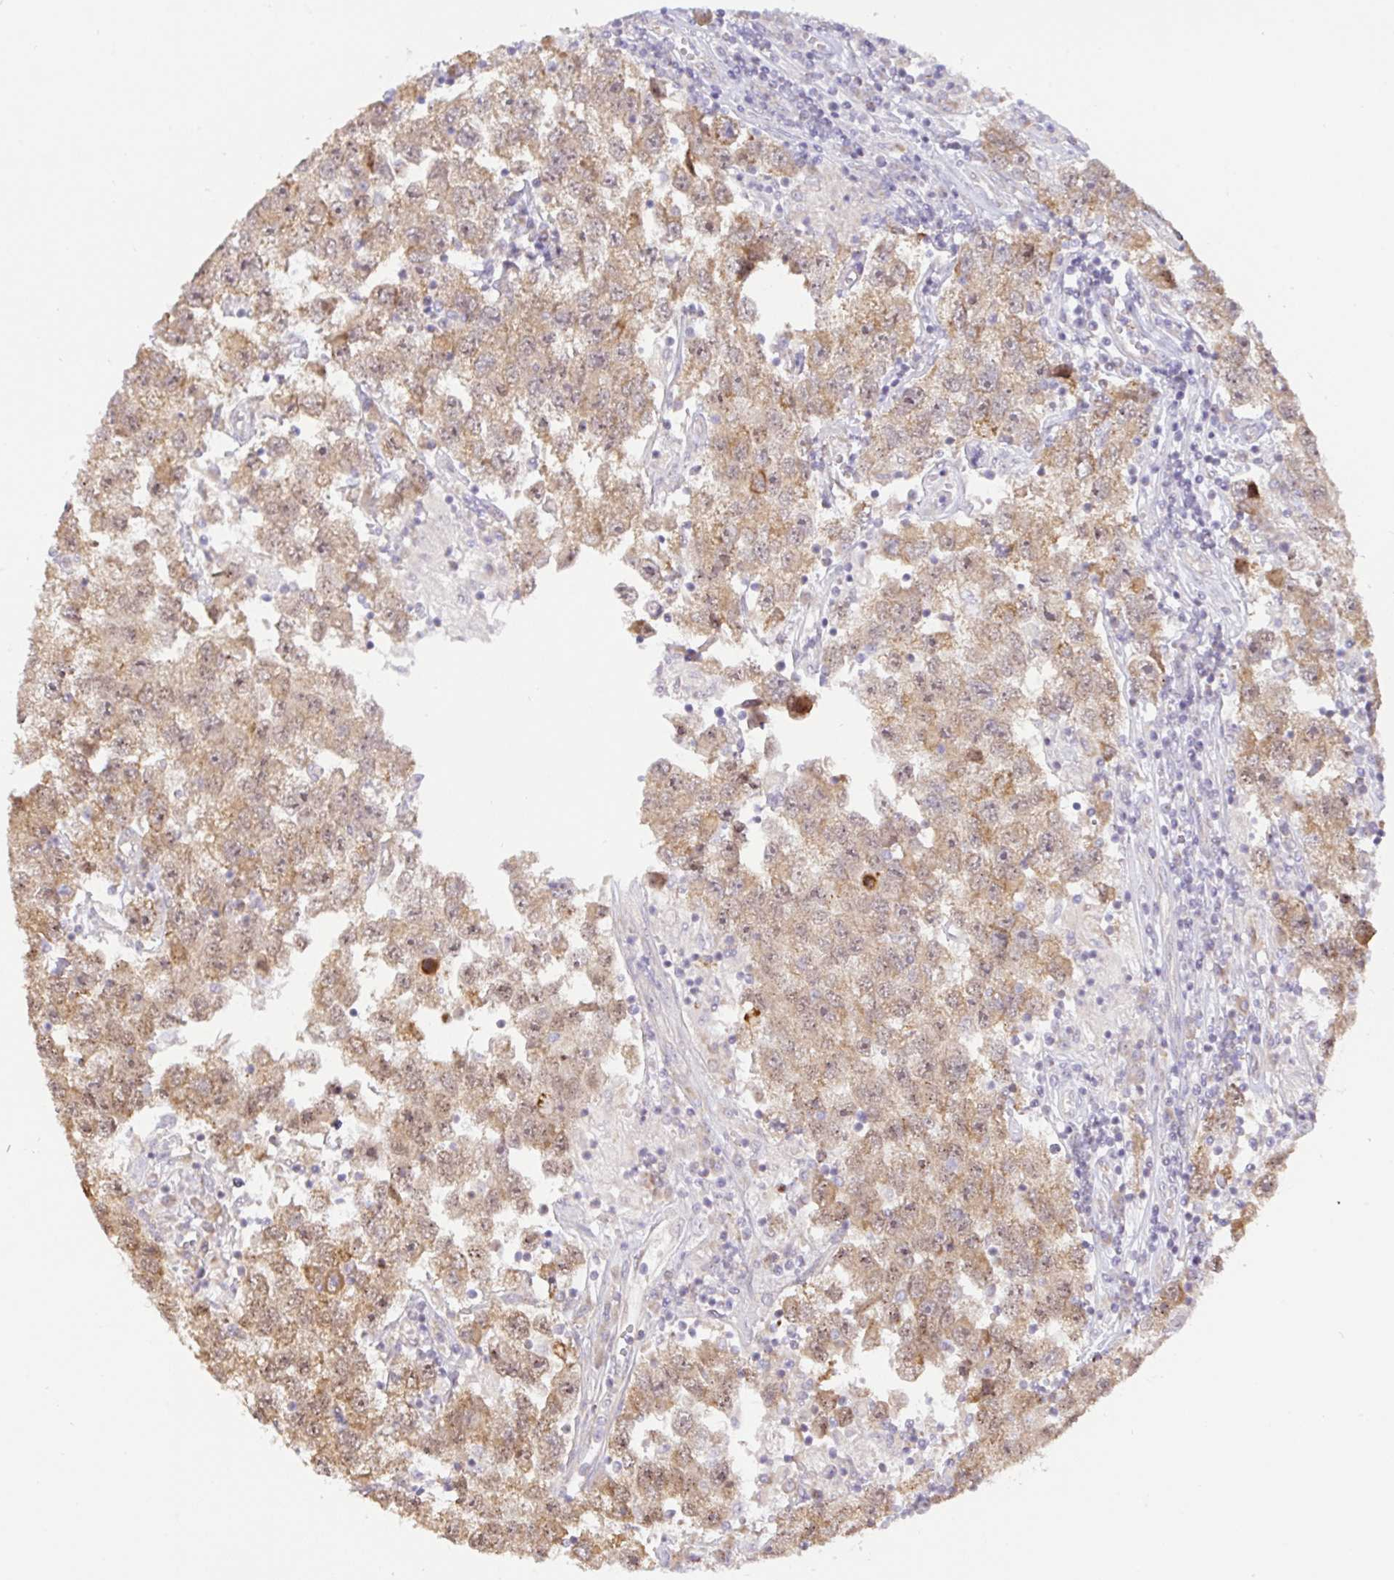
{"staining": {"intensity": "moderate", "quantity": ">75%", "location": "cytoplasmic/membranous,nuclear"}, "tissue": "testis cancer", "cell_type": "Tumor cells", "image_type": "cancer", "snomed": [{"axis": "morphology", "description": "Seminoma, NOS"}, {"axis": "topography", "description": "Testis"}], "caption": "The photomicrograph reveals staining of seminoma (testis), revealing moderate cytoplasmic/membranous and nuclear protein positivity (brown color) within tumor cells. (DAB IHC with brightfield microscopy, high magnification).", "gene": "DLEU7", "patient": {"sex": "male", "age": 26}}